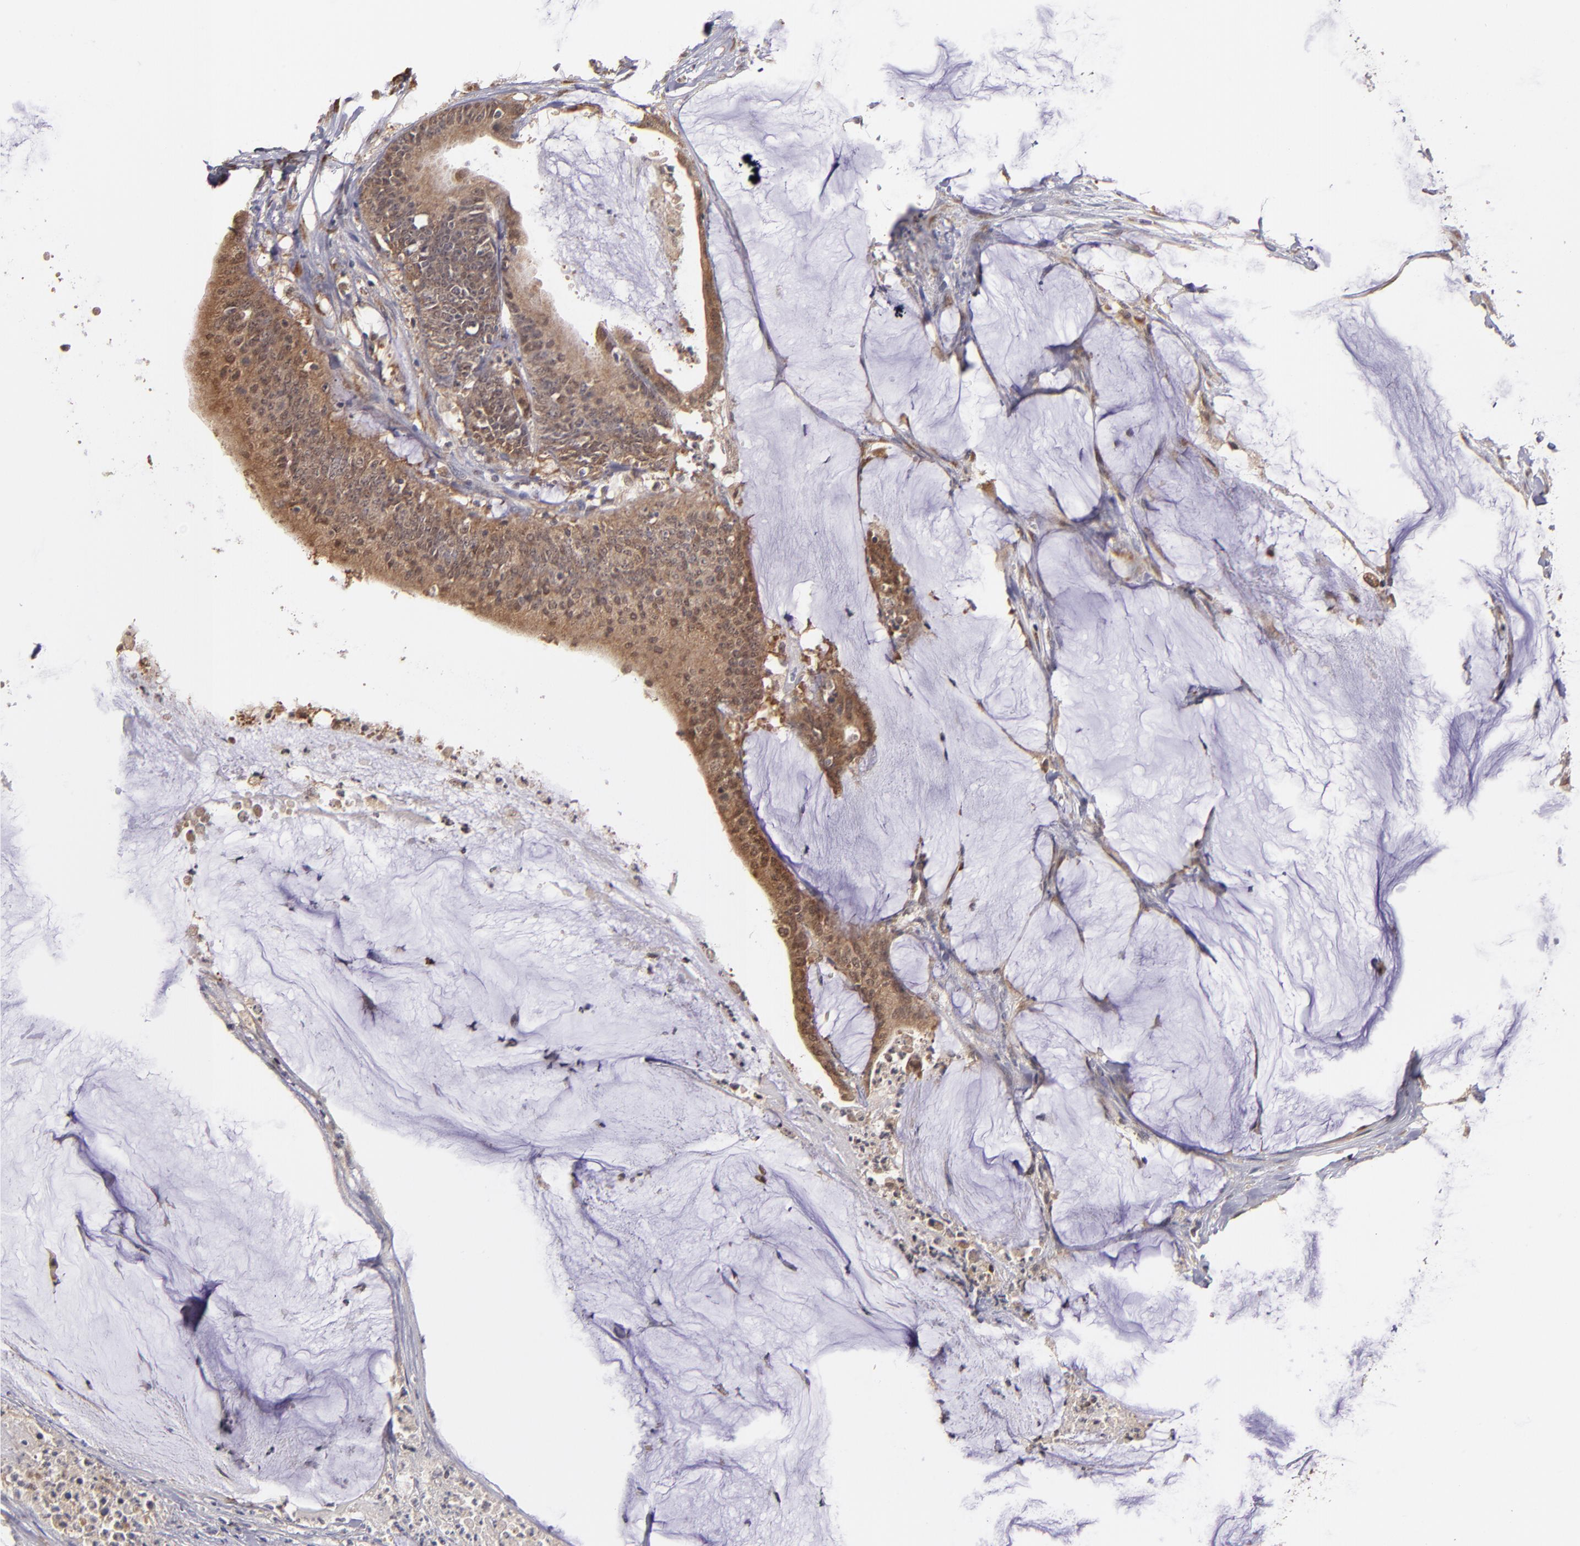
{"staining": {"intensity": "strong", "quantity": ">75%", "location": "cytoplasmic/membranous"}, "tissue": "colorectal cancer", "cell_type": "Tumor cells", "image_type": "cancer", "snomed": [{"axis": "morphology", "description": "Adenocarcinoma, NOS"}, {"axis": "topography", "description": "Rectum"}], "caption": "Tumor cells exhibit strong cytoplasmic/membranous expression in approximately >75% of cells in colorectal adenocarcinoma.", "gene": "CASP1", "patient": {"sex": "female", "age": 66}}